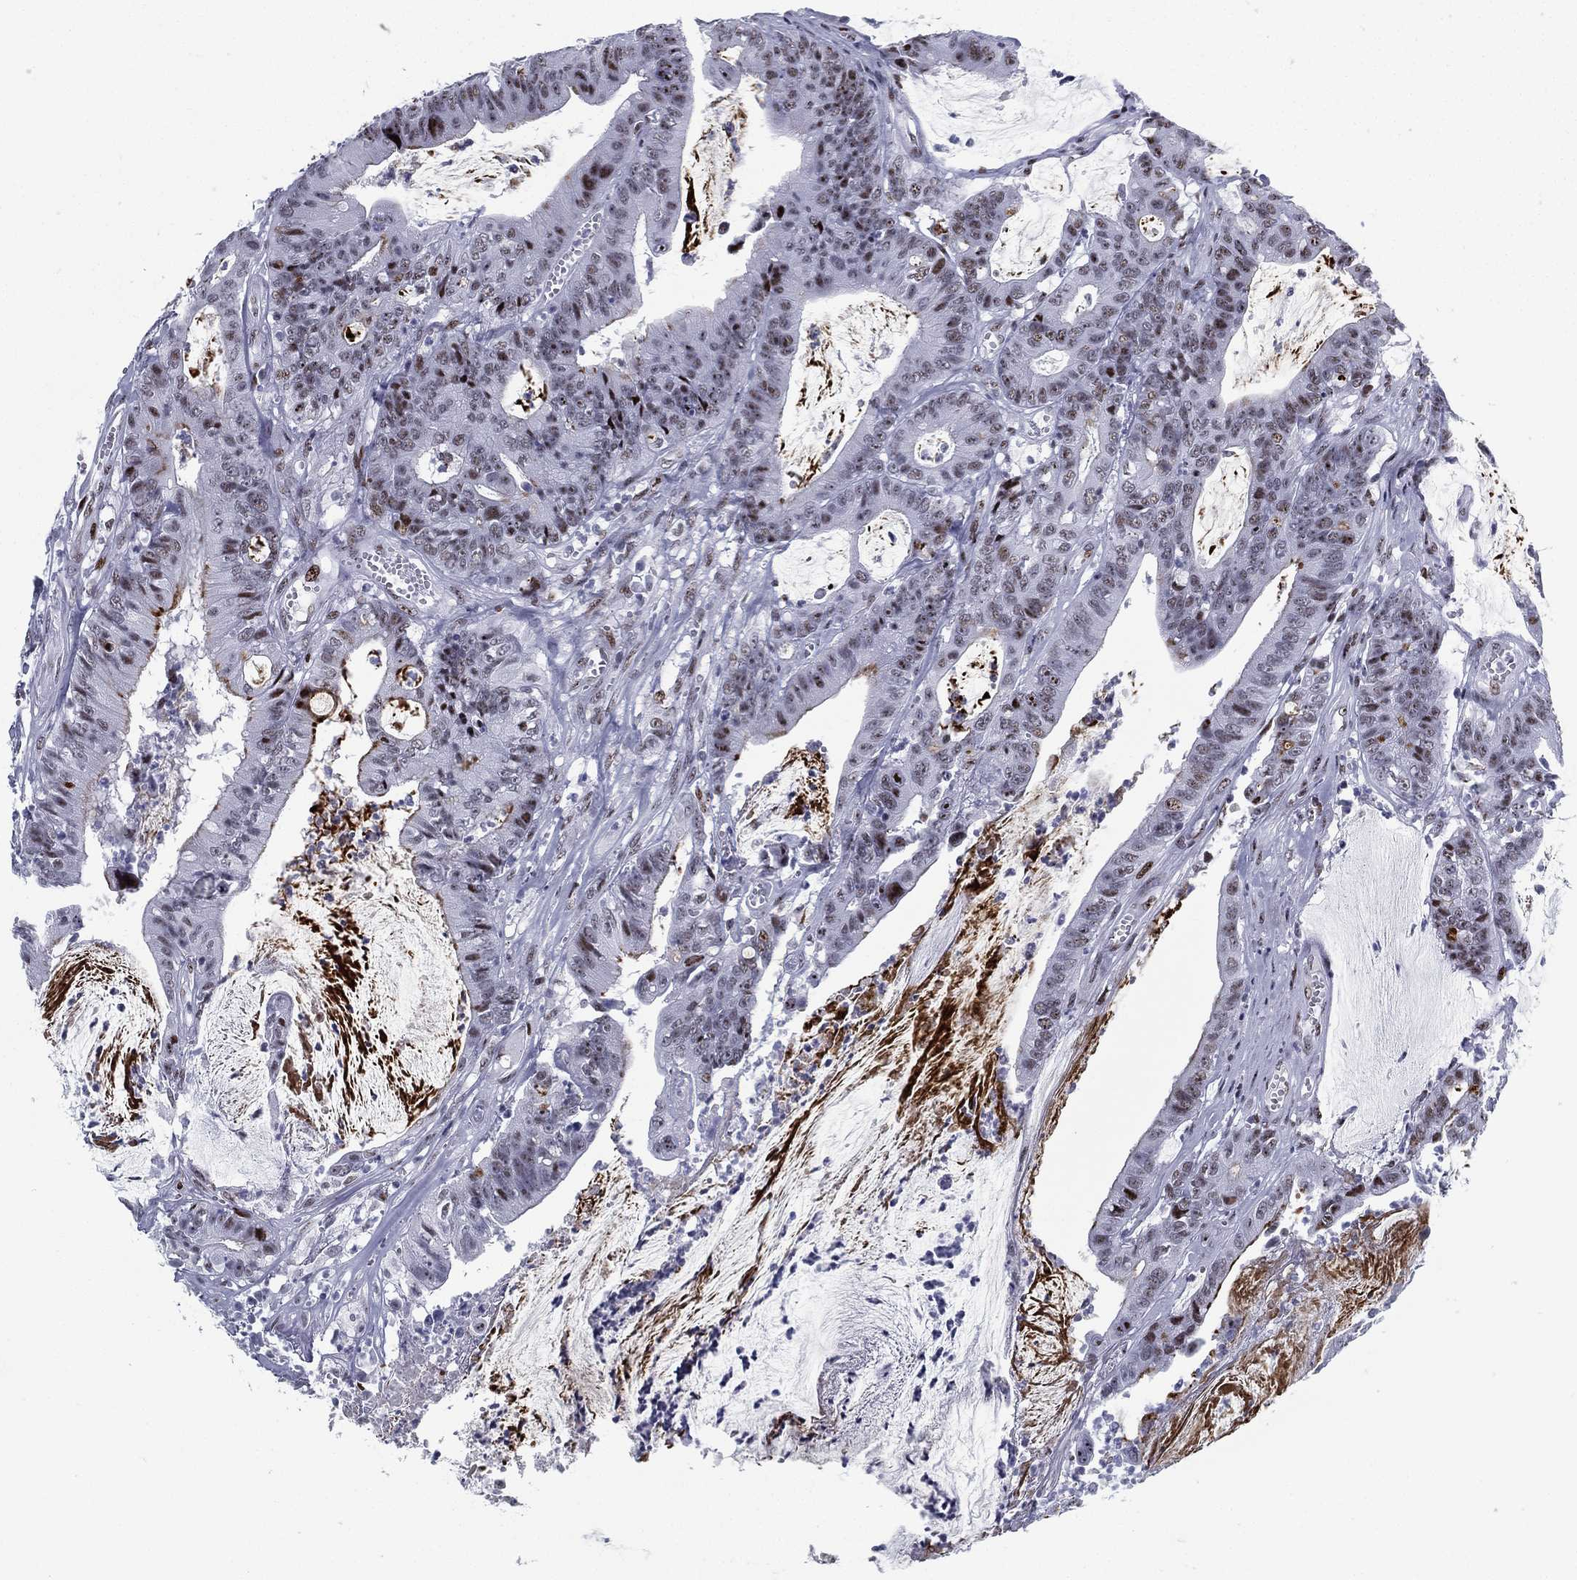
{"staining": {"intensity": "moderate", "quantity": "25%-75%", "location": "nuclear"}, "tissue": "colorectal cancer", "cell_type": "Tumor cells", "image_type": "cancer", "snomed": [{"axis": "morphology", "description": "Adenocarcinoma, NOS"}, {"axis": "topography", "description": "Colon"}], "caption": "Immunohistochemical staining of human colorectal adenocarcinoma demonstrates moderate nuclear protein positivity in approximately 25%-75% of tumor cells. (Brightfield microscopy of DAB IHC at high magnification).", "gene": "CYB561D2", "patient": {"sex": "female", "age": 69}}